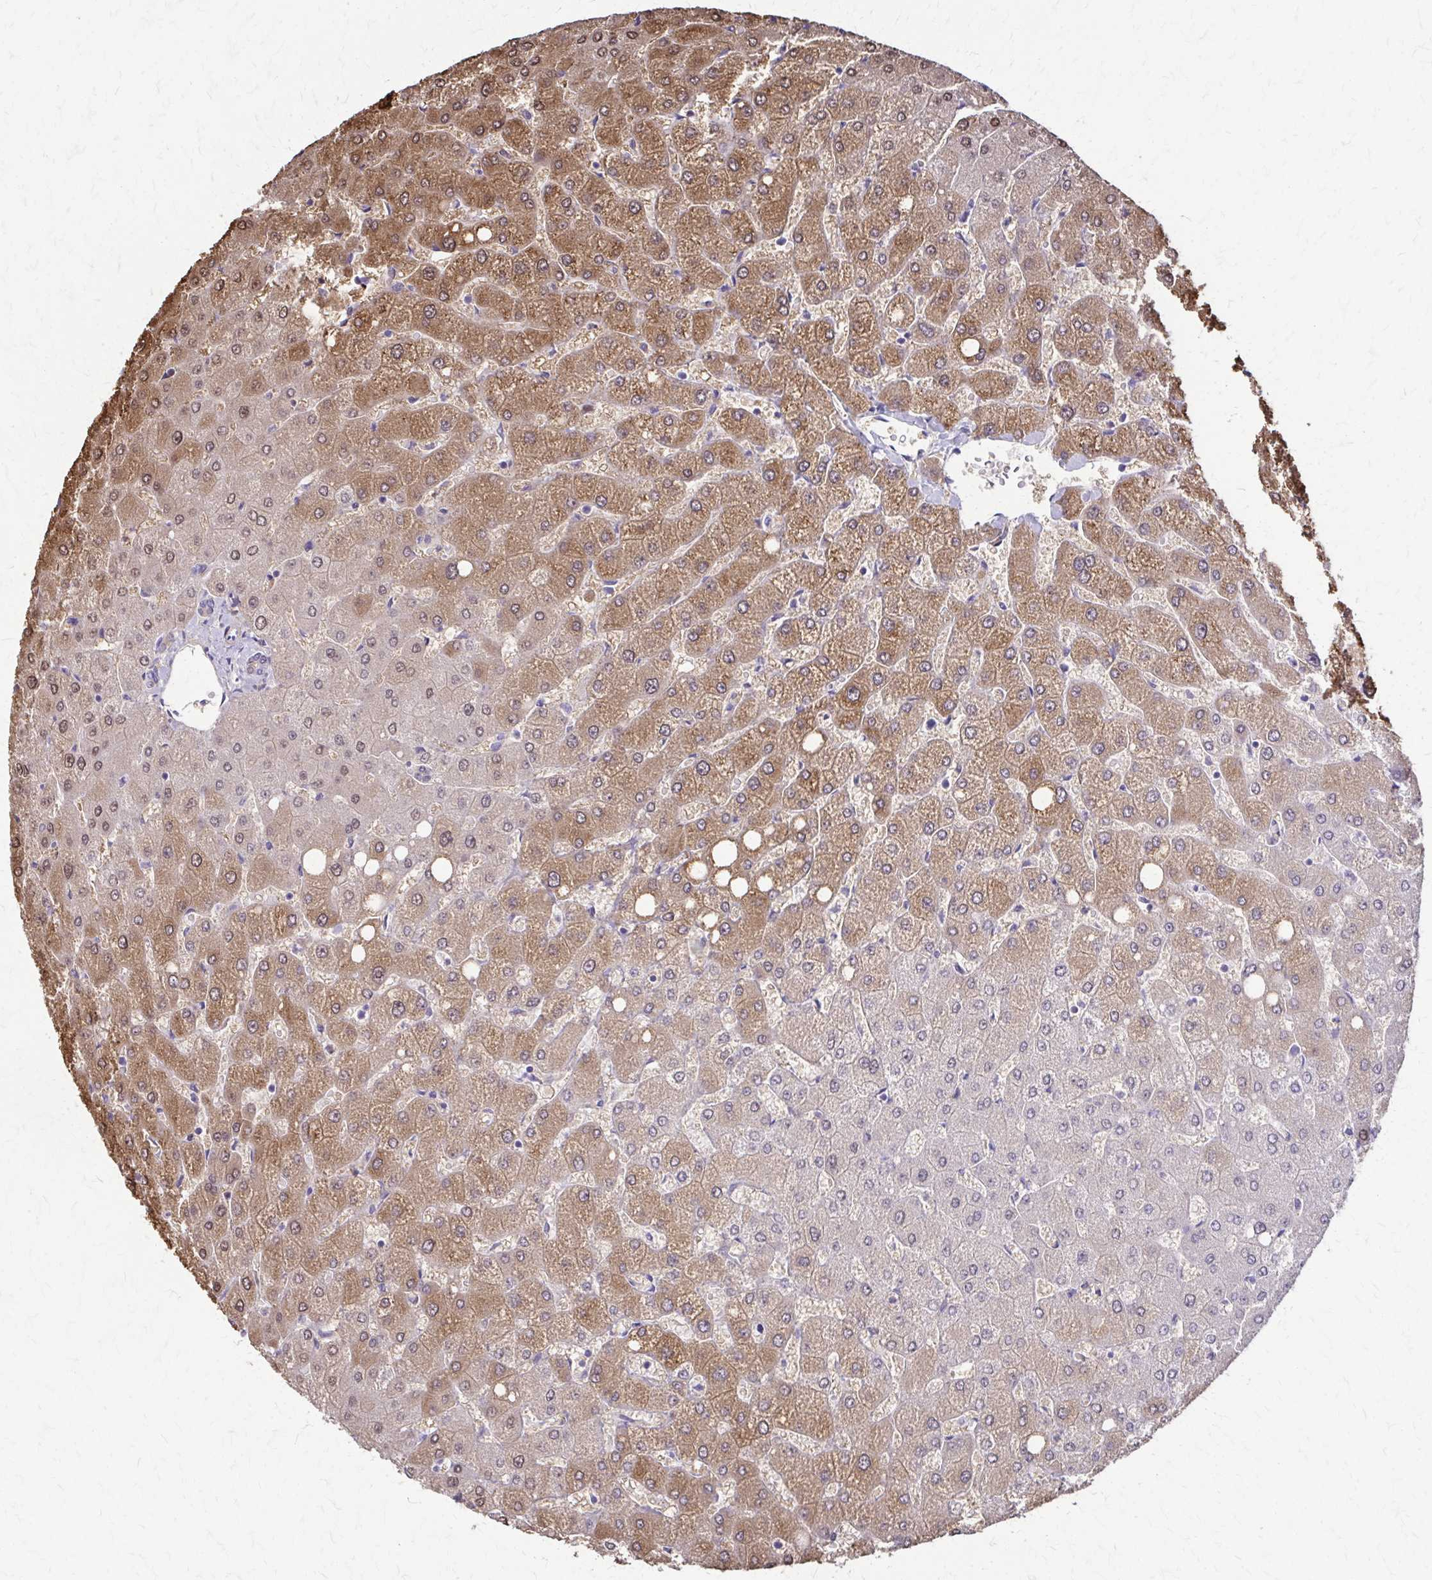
{"staining": {"intensity": "negative", "quantity": "none", "location": "none"}, "tissue": "liver", "cell_type": "Cholangiocytes", "image_type": "normal", "snomed": [{"axis": "morphology", "description": "Normal tissue, NOS"}, {"axis": "topography", "description": "Liver"}], "caption": "Normal liver was stained to show a protein in brown. There is no significant expression in cholangiocytes. The staining is performed using DAB brown chromogen with nuclei counter-stained in using hematoxylin.", "gene": "DSP", "patient": {"sex": "female", "age": 54}}